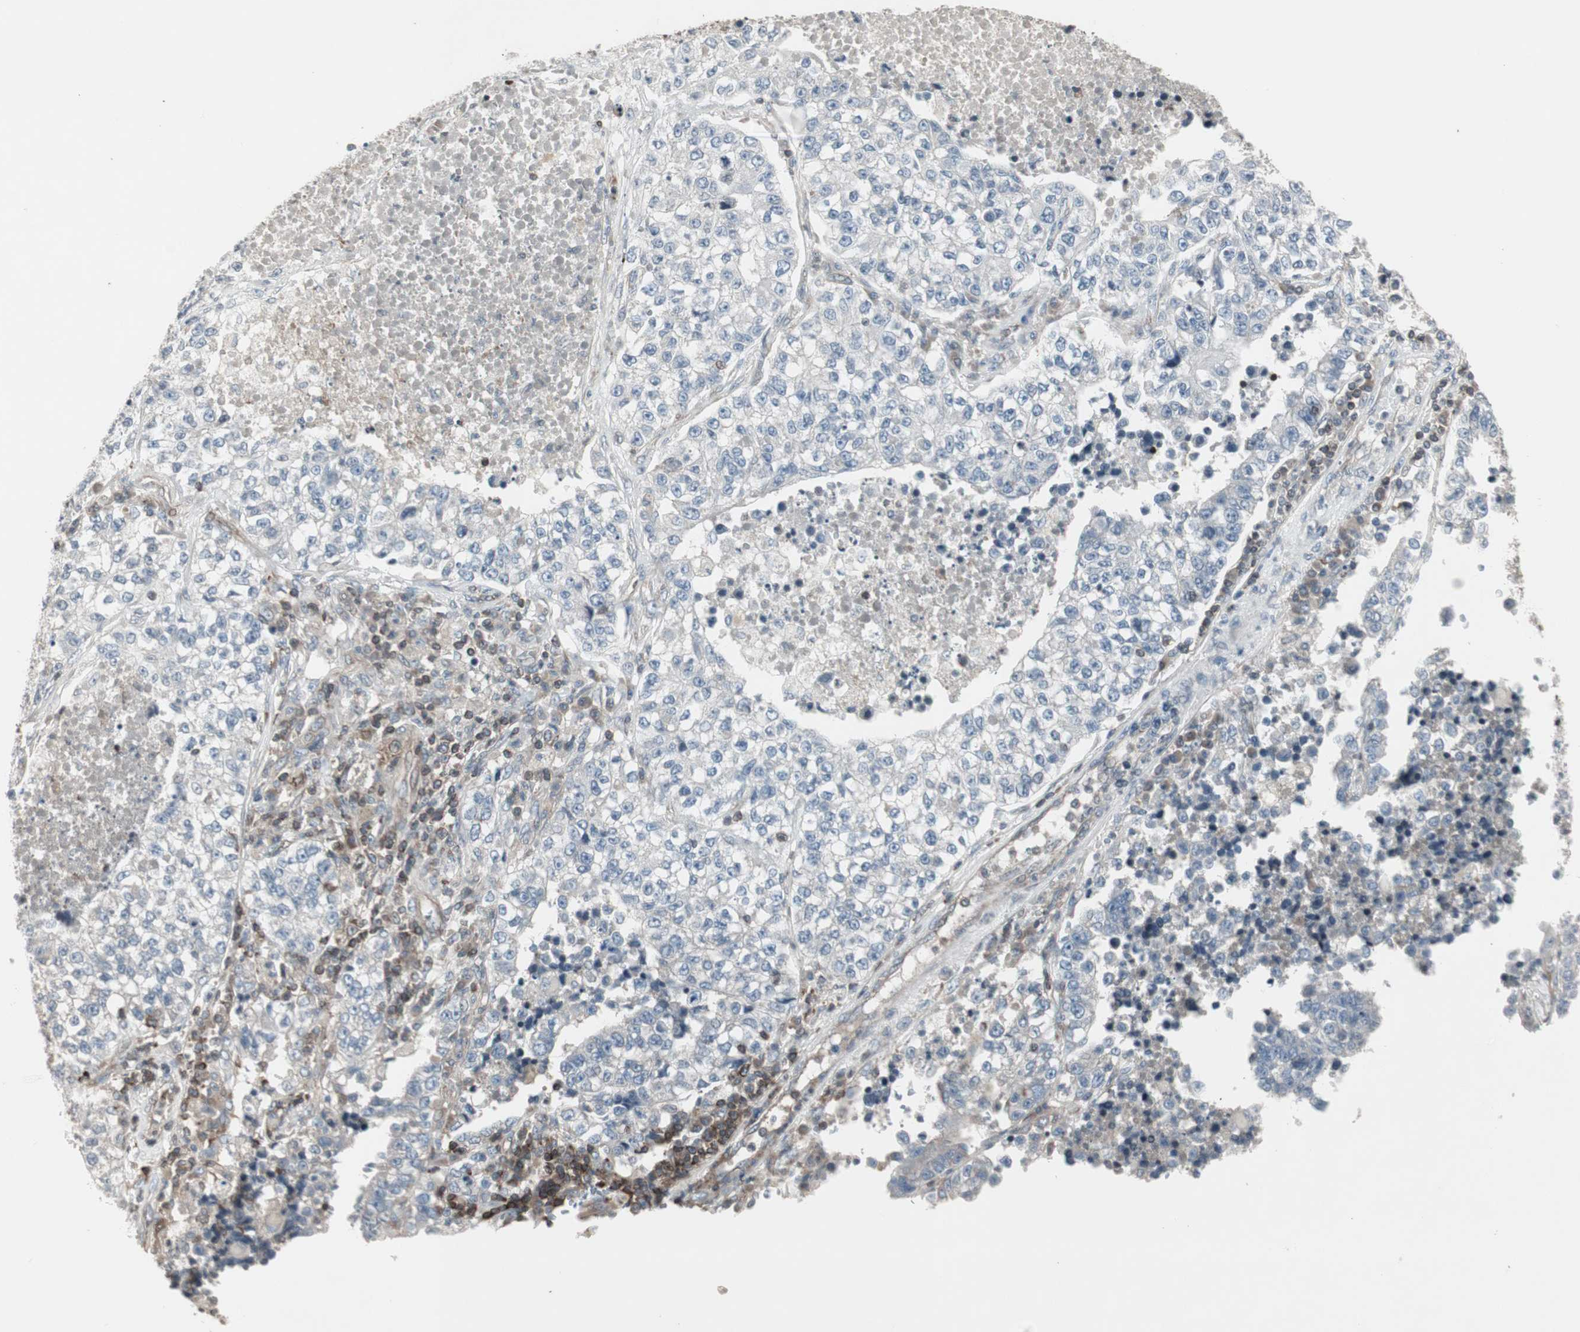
{"staining": {"intensity": "negative", "quantity": "none", "location": "none"}, "tissue": "lung cancer", "cell_type": "Tumor cells", "image_type": "cancer", "snomed": [{"axis": "morphology", "description": "Adenocarcinoma, NOS"}, {"axis": "topography", "description": "Lung"}], "caption": "The histopathology image exhibits no staining of tumor cells in lung cancer (adenocarcinoma).", "gene": "ARHGEF1", "patient": {"sex": "male", "age": 49}}